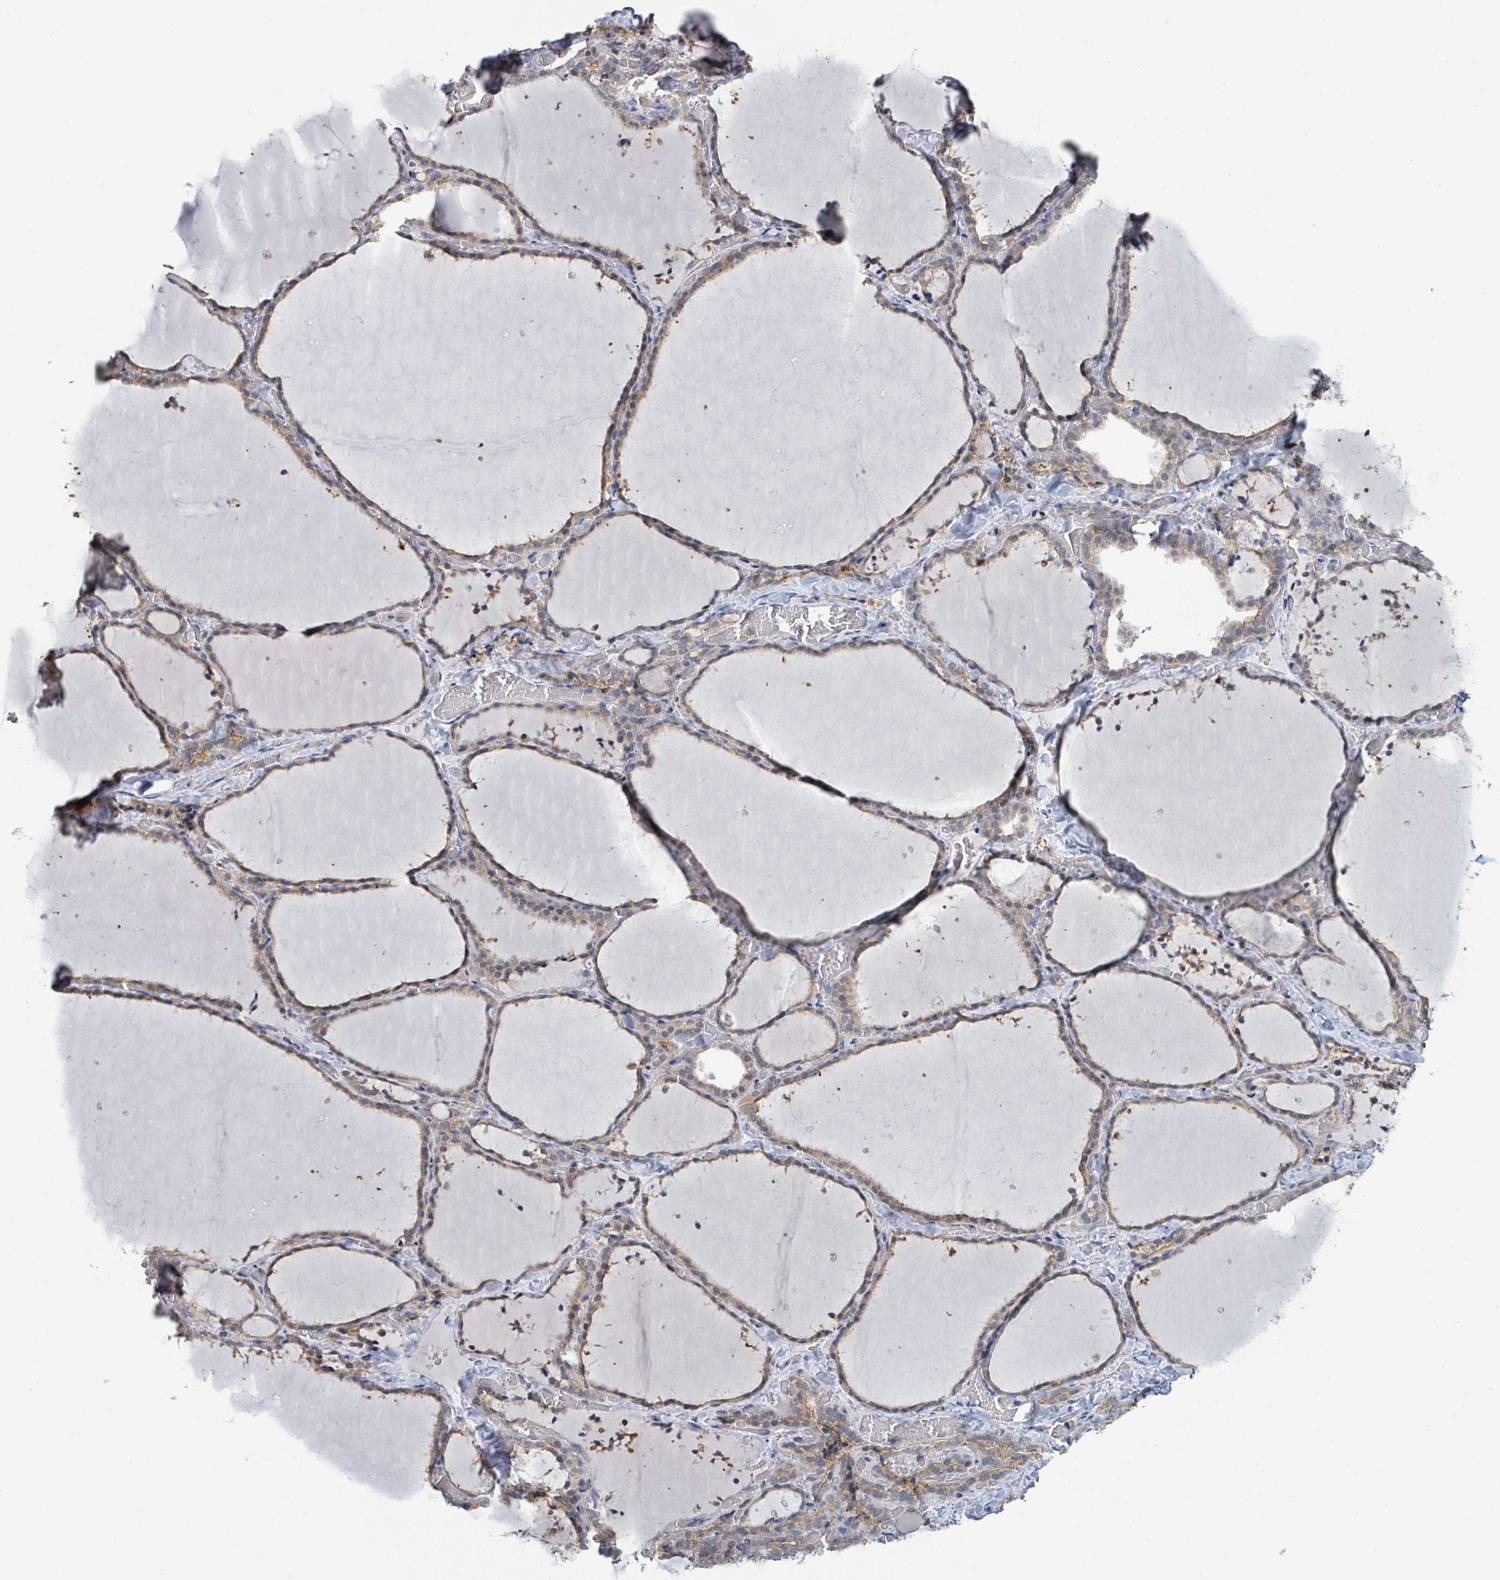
{"staining": {"intensity": "moderate", "quantity": "25%-75%", "location": "cytoplasmic/membranous"}, "tissue": "thyroid gland", "cell_type": "Glandular cells", "image_type": "normal", "snomed": [{"axis": "morphology", "description": "Normal tissue, NOS"}, {"axis": "topography", "description": "Thyroid gland"}], "caption": "Glandular cells exhibit medium levels of moderate cytoplasmic/membranous expression in approximately 25%-75% of cells in normal thyroid gland.", "gene": "LRRC42", "patient": {"sex": "female", "age": 22}}